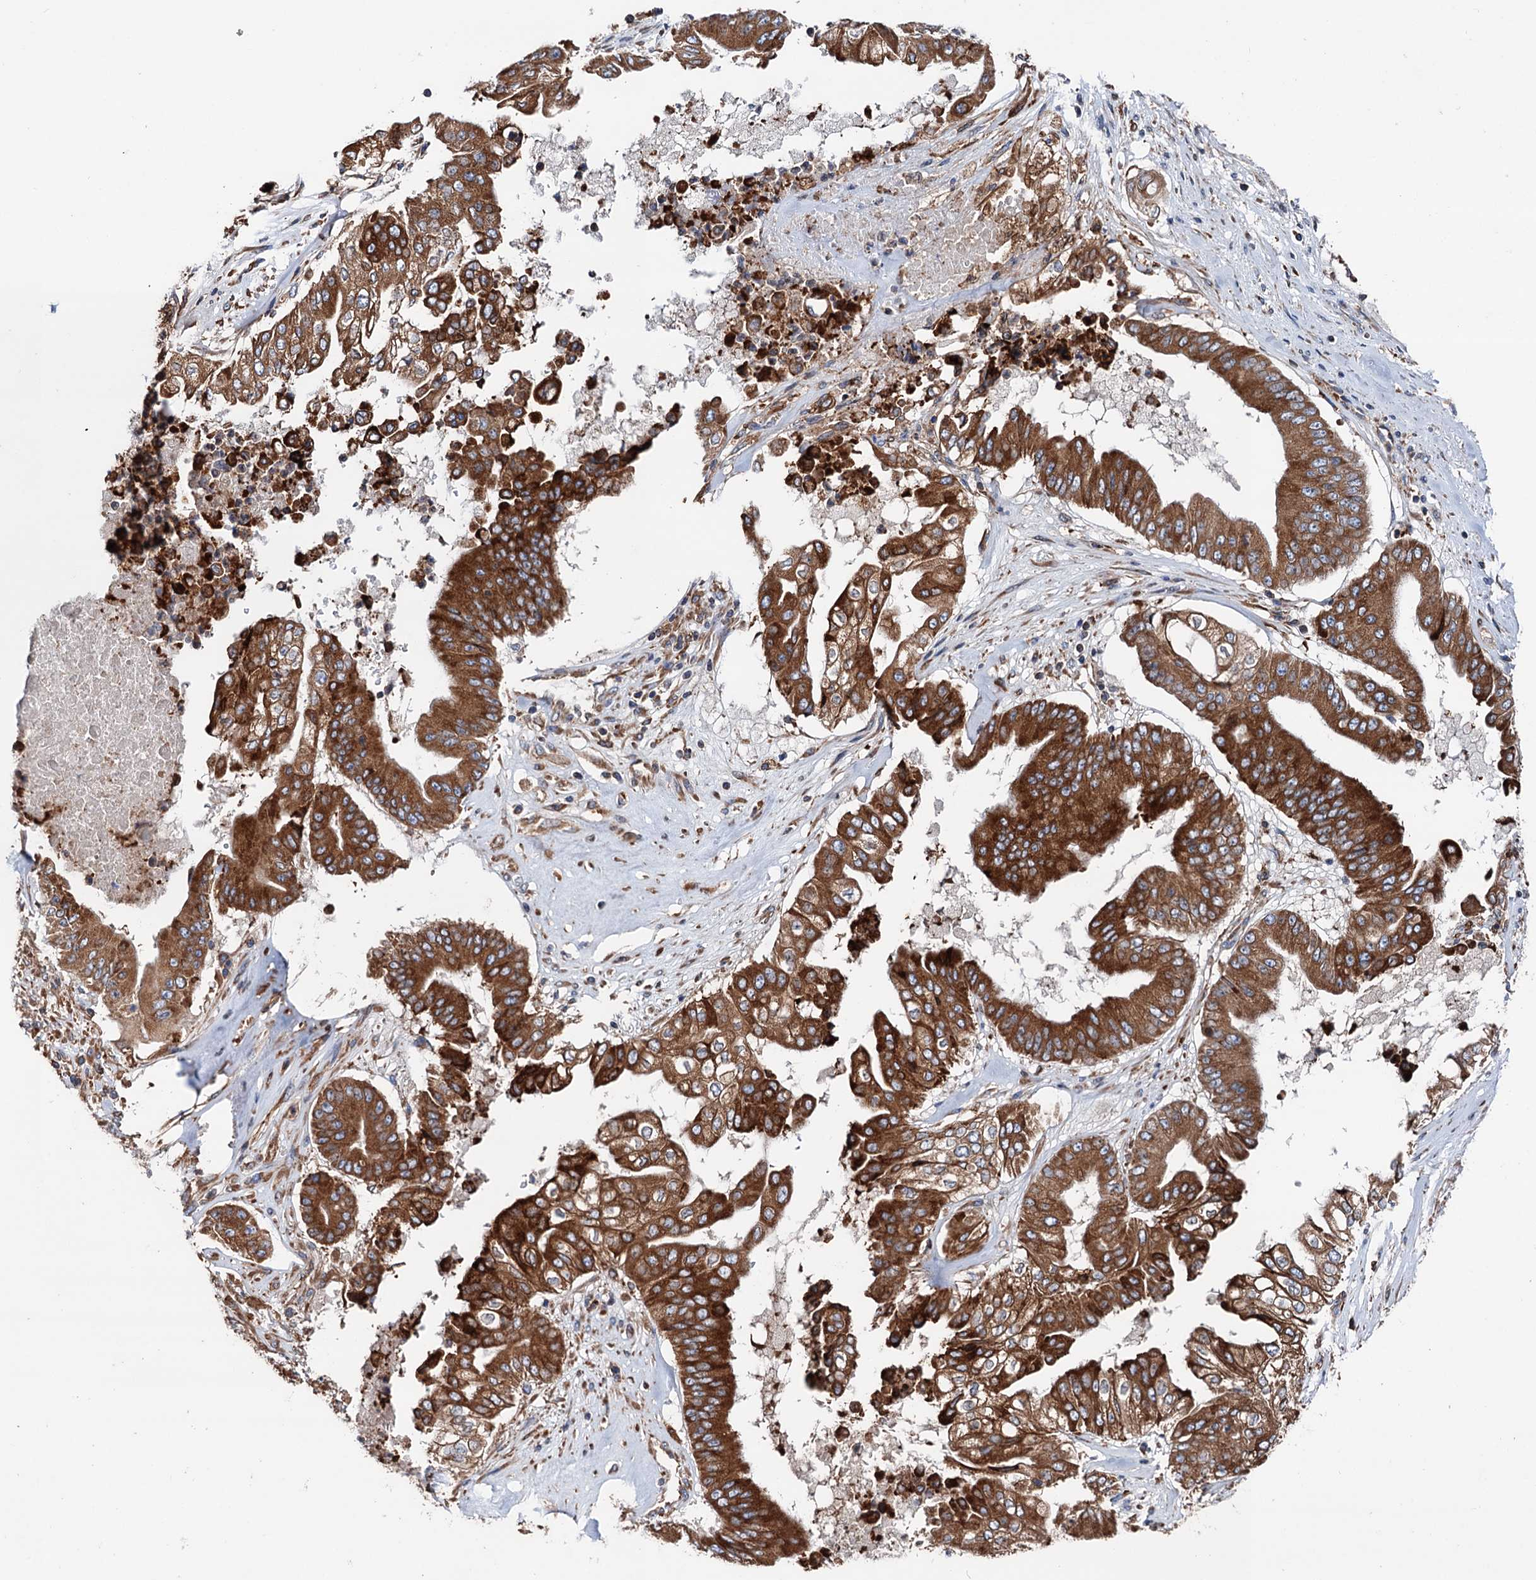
{"staining": {"intensity": "moderate", "quantity": ">75%", "location": "cytoplasmic/membranous"}, "tissue": "pancreatic cancer", "cell_type": "Tumor cells", "image_type": "cancer", "snomed": [{"axis": "morphology", "description": "Adenocarcinoma, NOS"}, {"axis": "topography", "description": "Pancreas"}], "caption": "Moderate cytoplasmic/membranous positivity is appreciated in approximately >75% of tumor cells in pancreatic cancer.", "gene": "ERP29", "patient": {"sex": "female", "age": 77}}